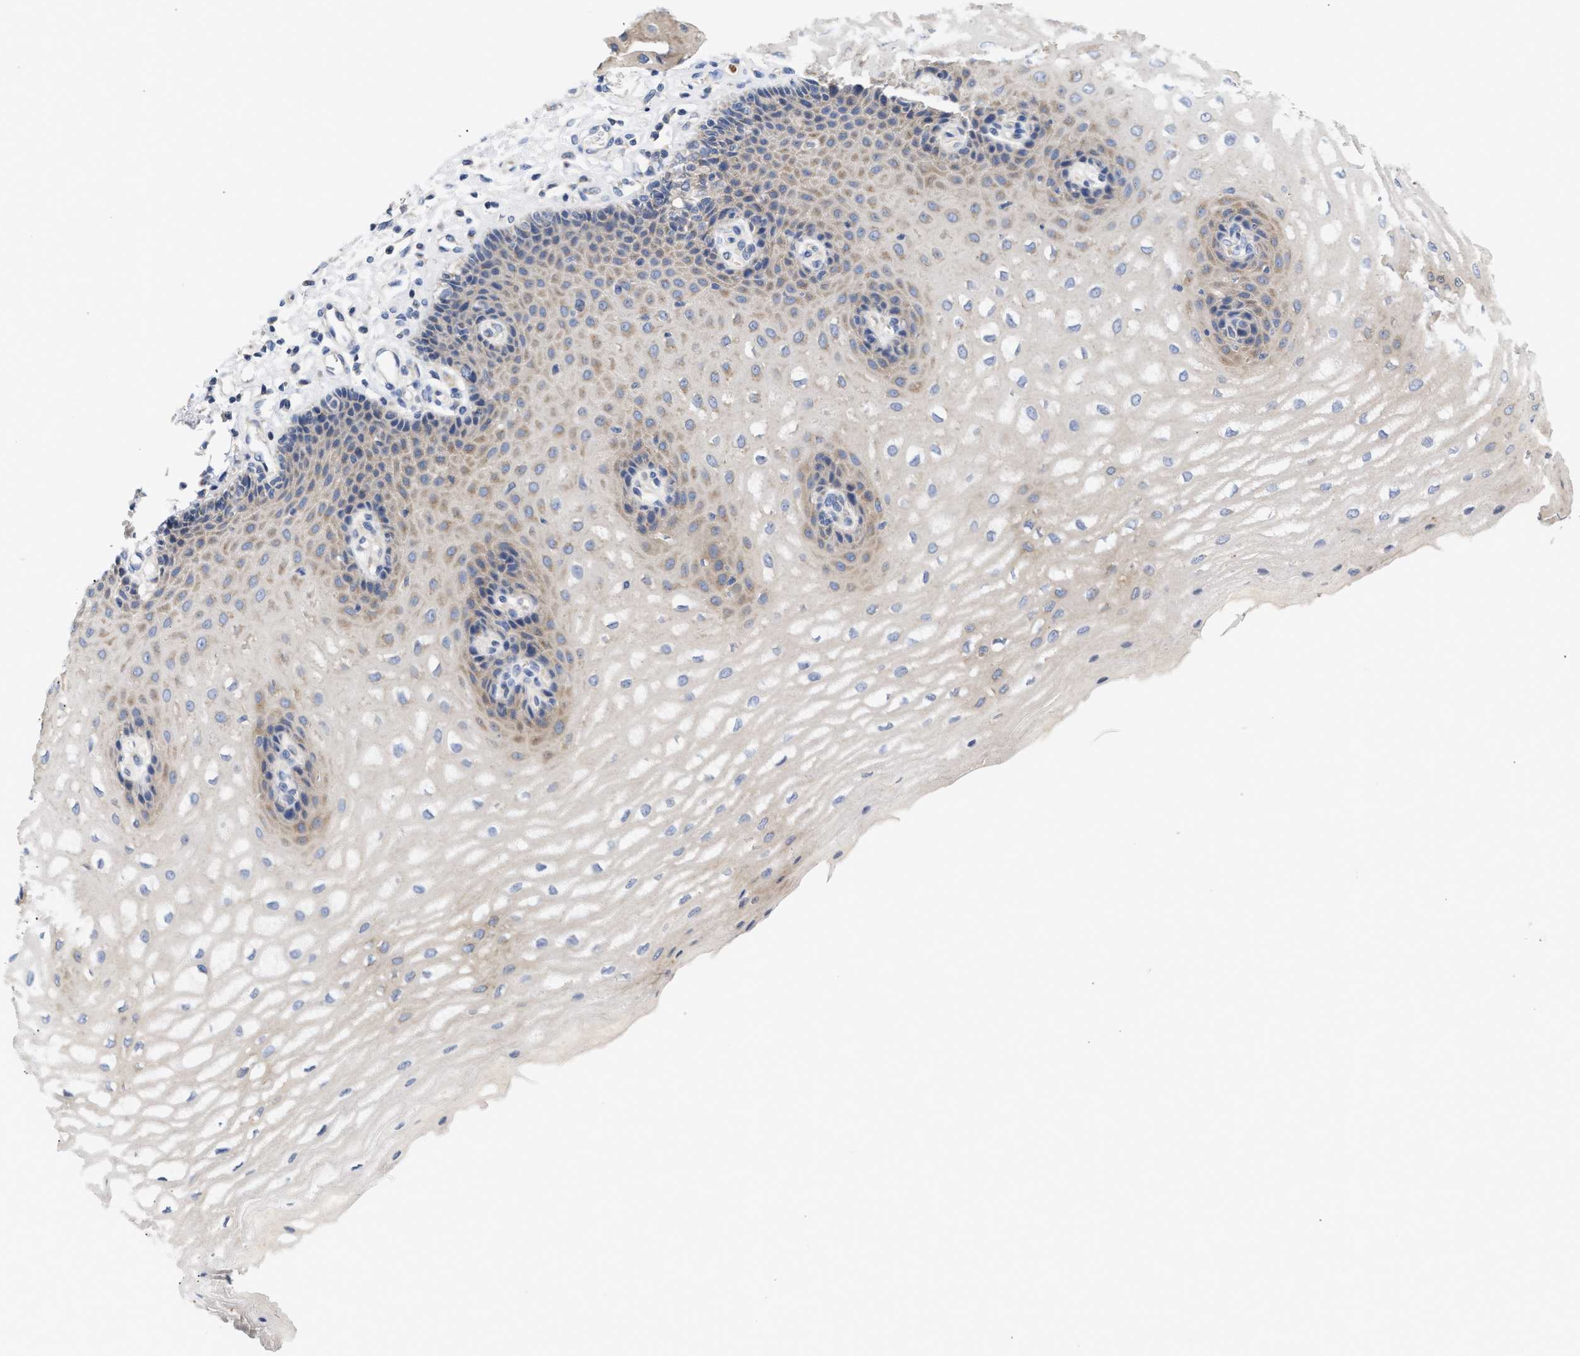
{"staining": {"intensity": "moderate", "quantity": ">75%", "location": "cytoplasmic/membranous"}, "tissue": "esophagus", "cell_type": "Squamous epithelial cells", "image_type": "normal", "snomed": [{"axis": "morphology", "description": "Normal tissue, NOS"}, {"axis": "topography", "description": "Esophagus"}], "caption": "IHC of unremarkable human esophagus displays medium levels of moderate cytoplasmic/membranous positivity in about >75% of squamous epithelial cells. Nuclei are stained in blue.", "gene": "TRIM50", "patient": {"sex": "male", "age": 54}}